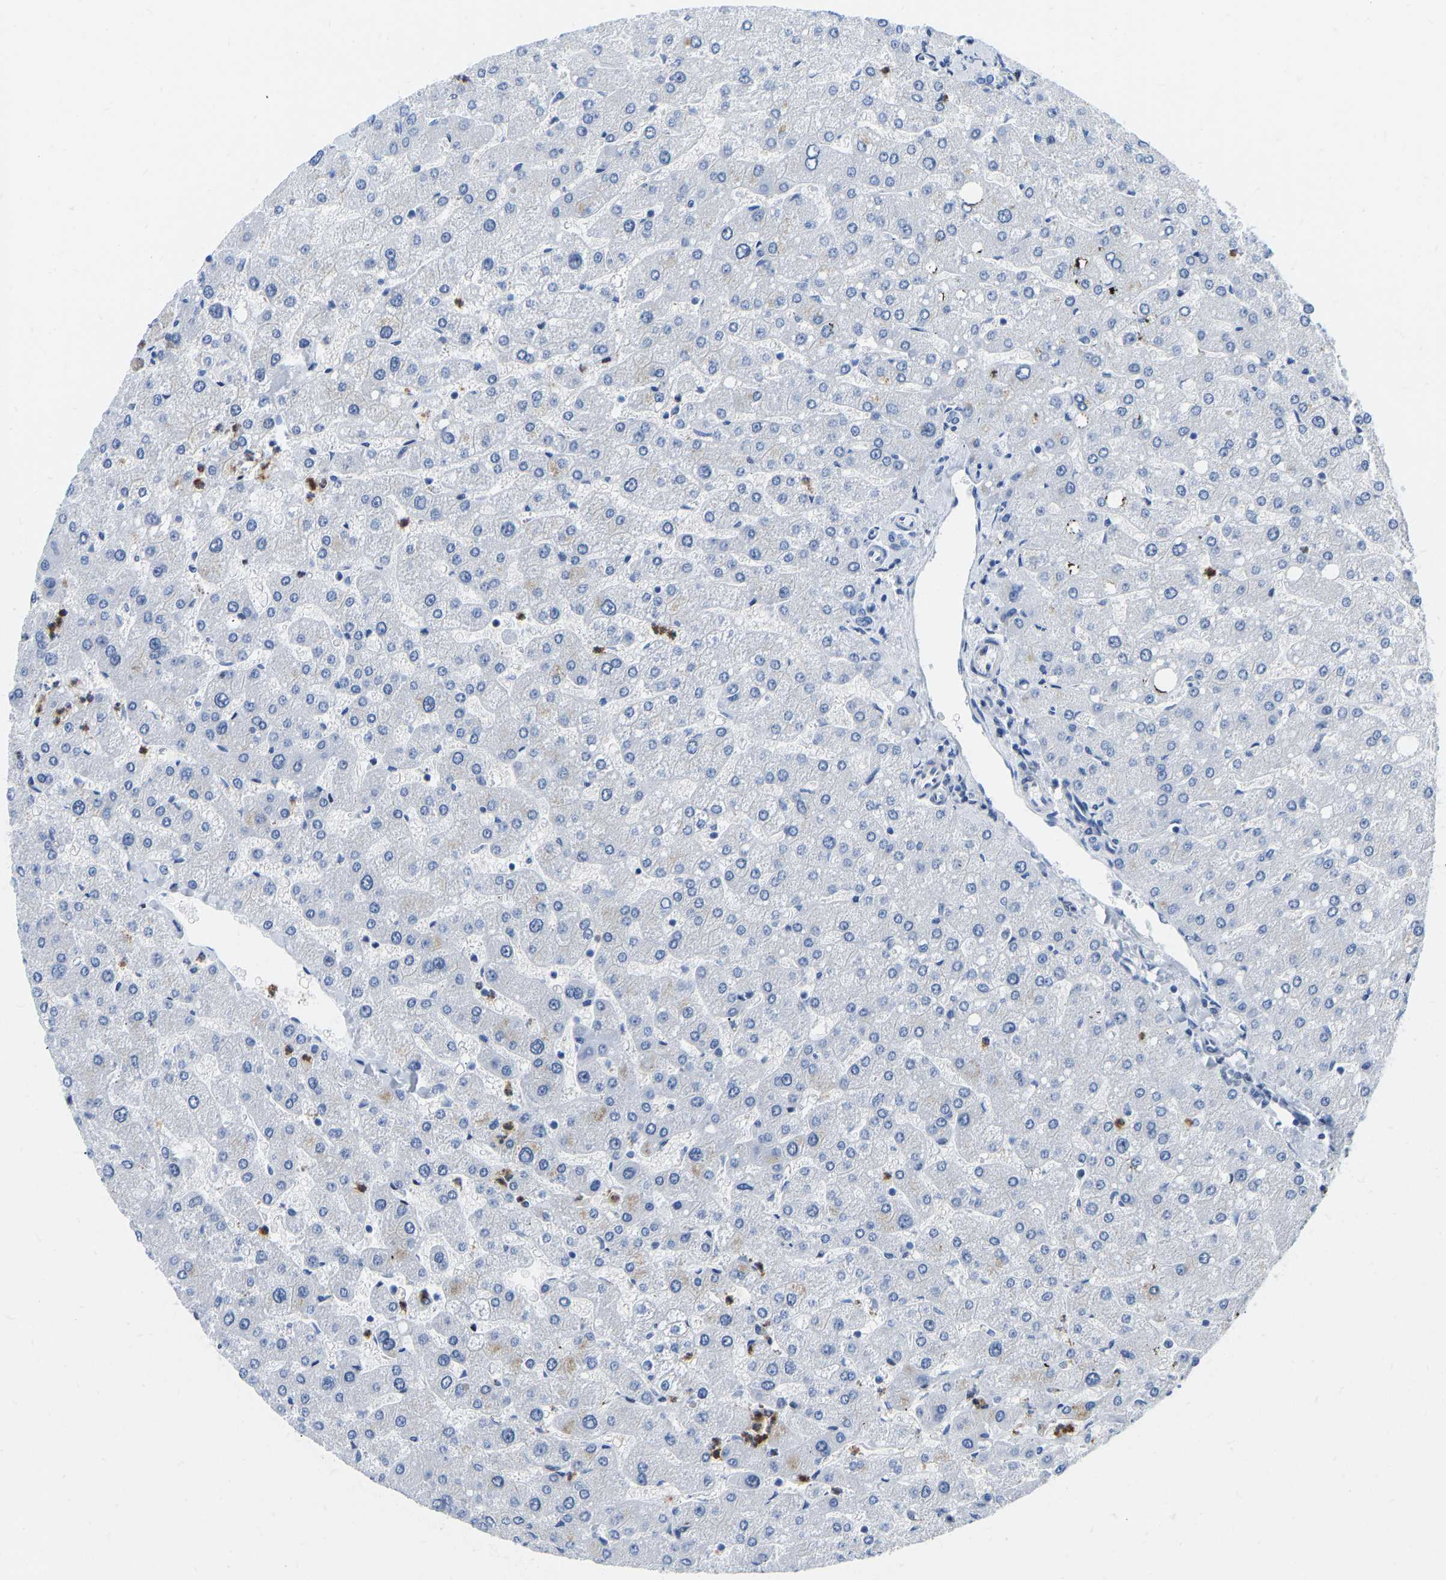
{"staining": {"intensity": "negative", "quantity": "none", "location": "none"}, "tissue": "liver", "cell_type": "Cholangiocytes", "image_type": "normal", "snomed": [{"axis": "morphology", "description": "Normal tissue, NOS"}, {"axis": "topography", "description": "Liver"}], "caption": "A high-resolution image shows immunohistochemistry staining of unremarkable liver, which displays no significant staining in cholangiocytes.", "gene": "HDAC5", "patient": {"sex": "male", "age": 55}}